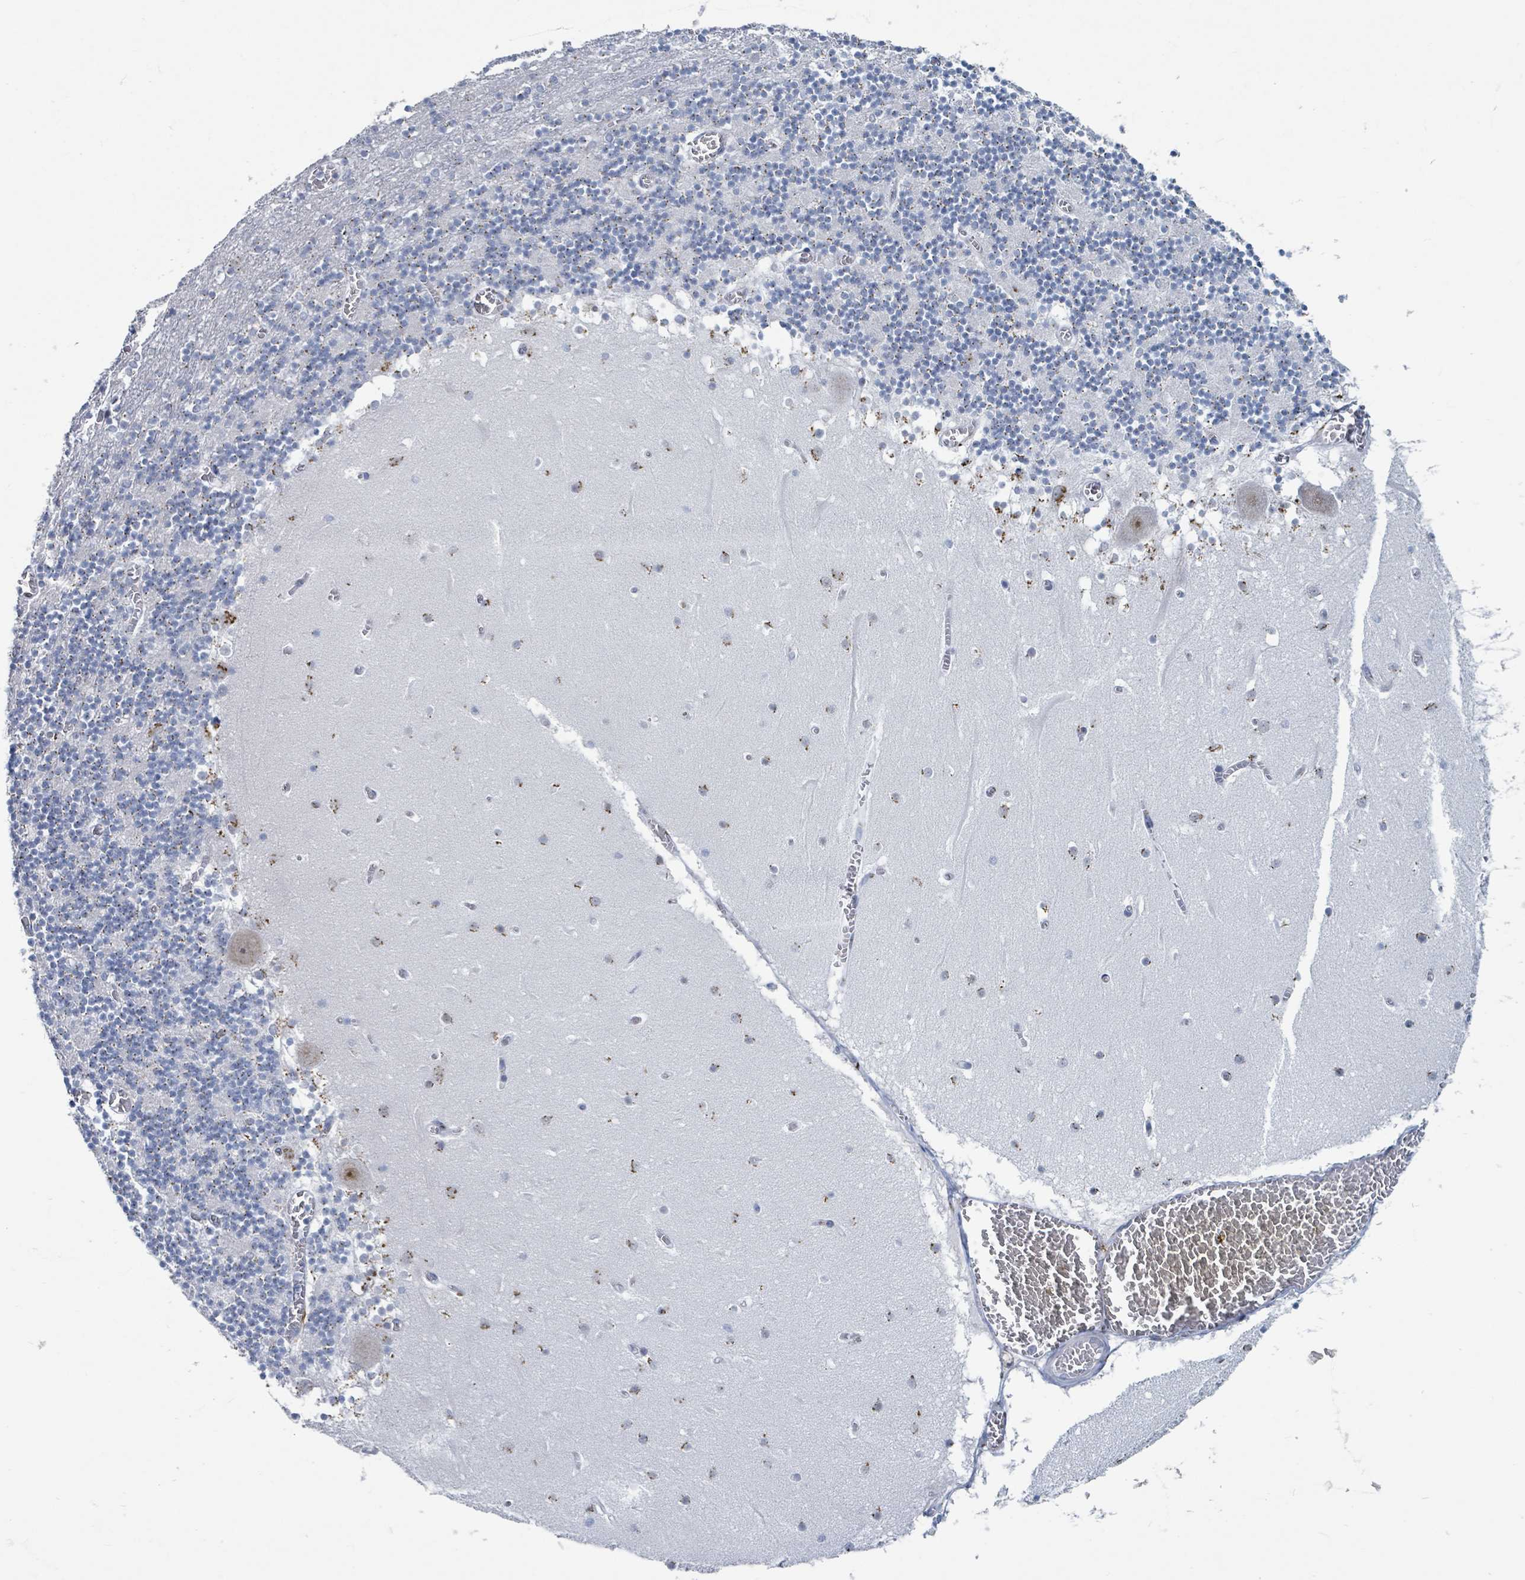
{"staining": {"intensity": "moderate", "quantity": "25%-75%", "location": "cytoplasmic/membranous"}, "tissue": "cerebellum", "cell_type": "Cells in granular layer", "image_type": "normal", "snomed": [{"axis": "morphology", "description": "Normal tissue, NOS"}, {"axis": "topography", "description": "Cerebellum"}], "caption": "A brown stain shows moderate cytoplasmic/membranous expression of a protein in cells in granular layer of benign cerebellum. The staining was performed using DAB to visualize the protein expression in brown, while the nuclei were stained in blue with hematoxylin (Magnification: 20x).", "gene": "DCAF5", "patient": {"sex": "female", "age": 28}}